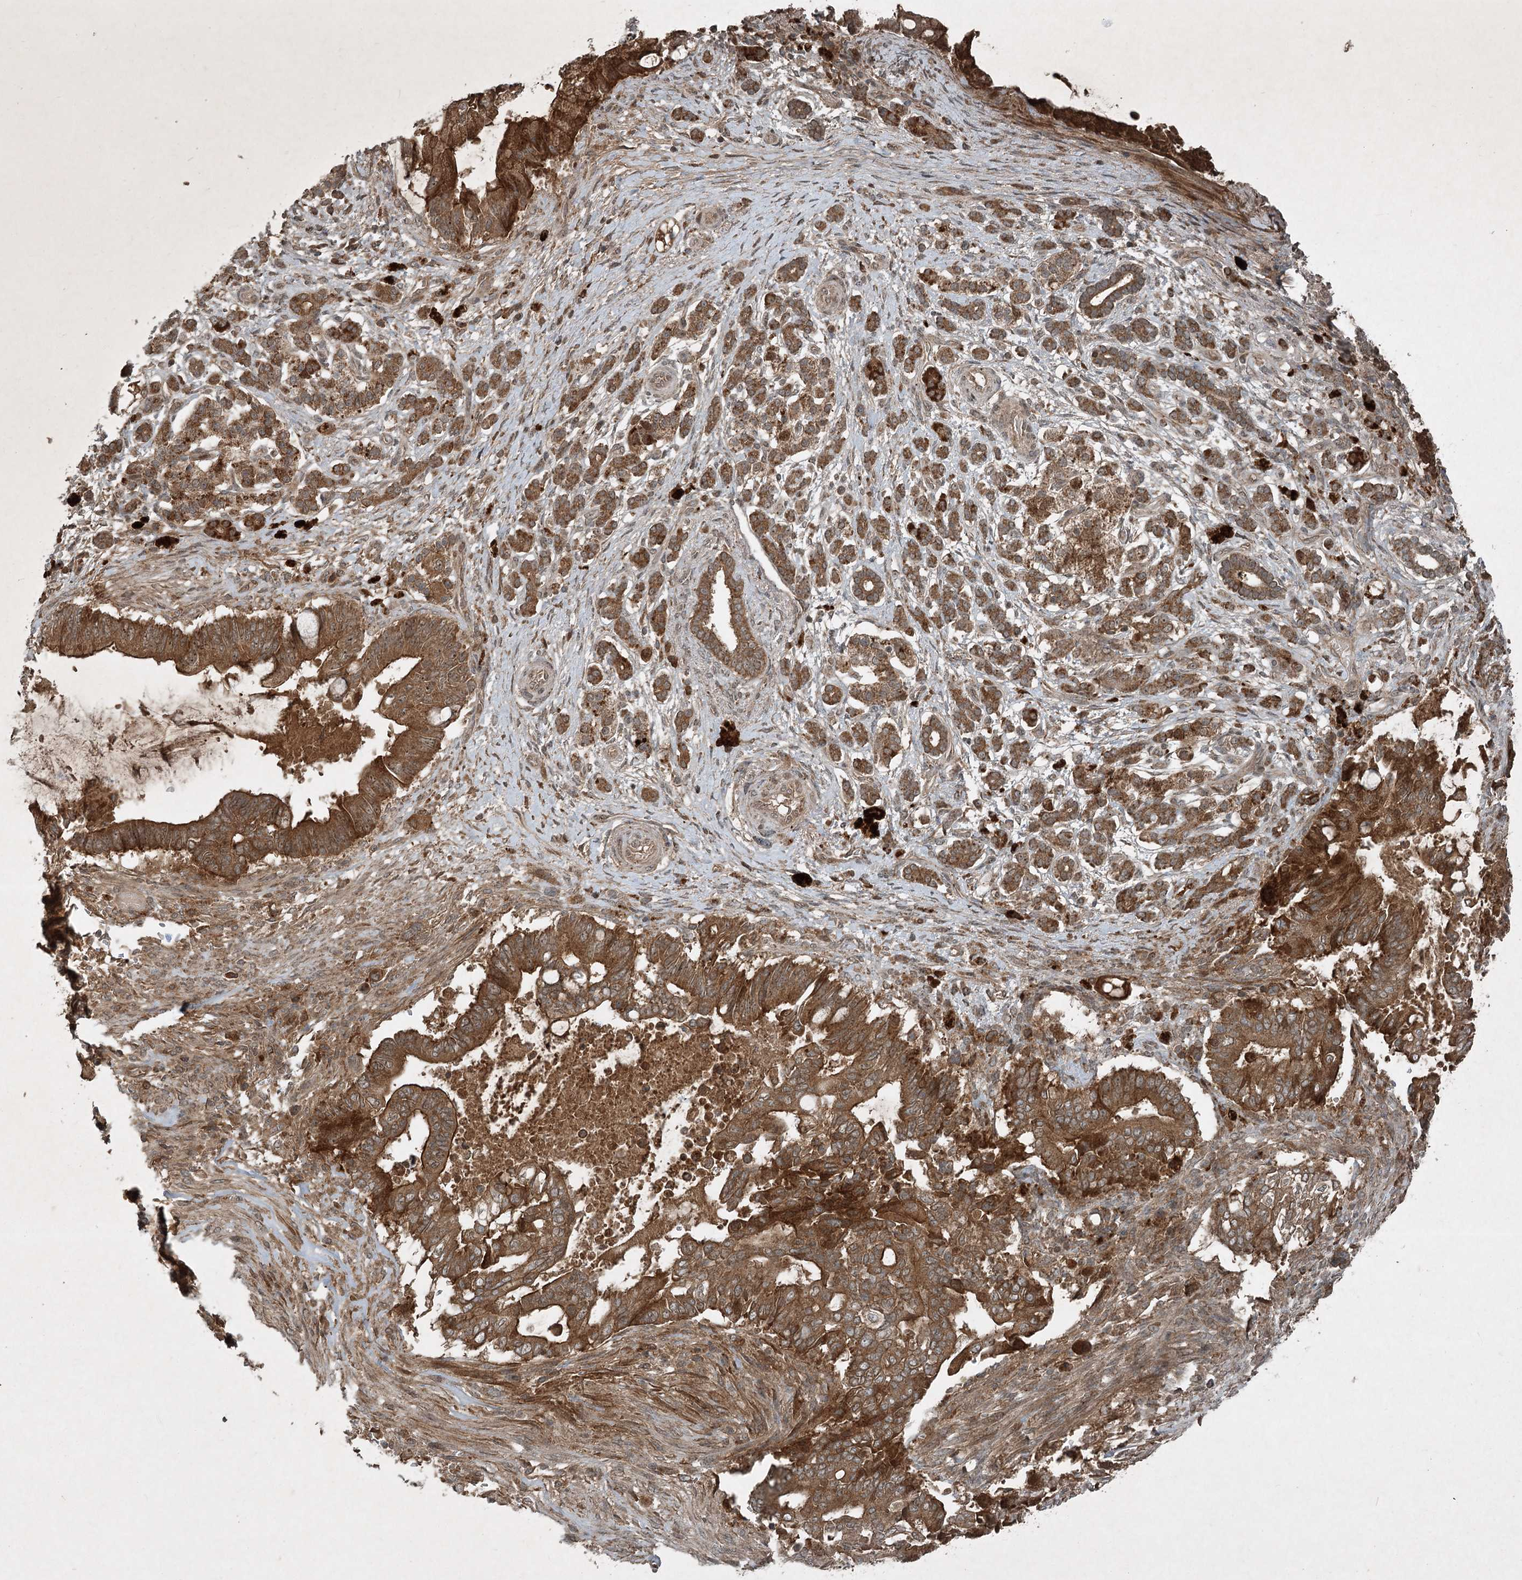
{"staining": {"intensity": "strong", "quantity": ">75%", "location": "cytoplasmic/membranous"}, "tissue": "pancreatic cancer", "cell_type": "Tumor cells", "image_type": "cancer", "snomed": [{"axis": "morphology", "description": "Adenocarcinoma, NOS"}, {"axis": "topography", "description": "Pancreas"}], "caption": "Immunohistochemical staining of human pancreatic cancer shows high levels of strong cytoplasmic/membranous protein expression in about >75% of tumor cells.", "gene": "UNC93A", "patient": {"sex": "male", "age": 68}}